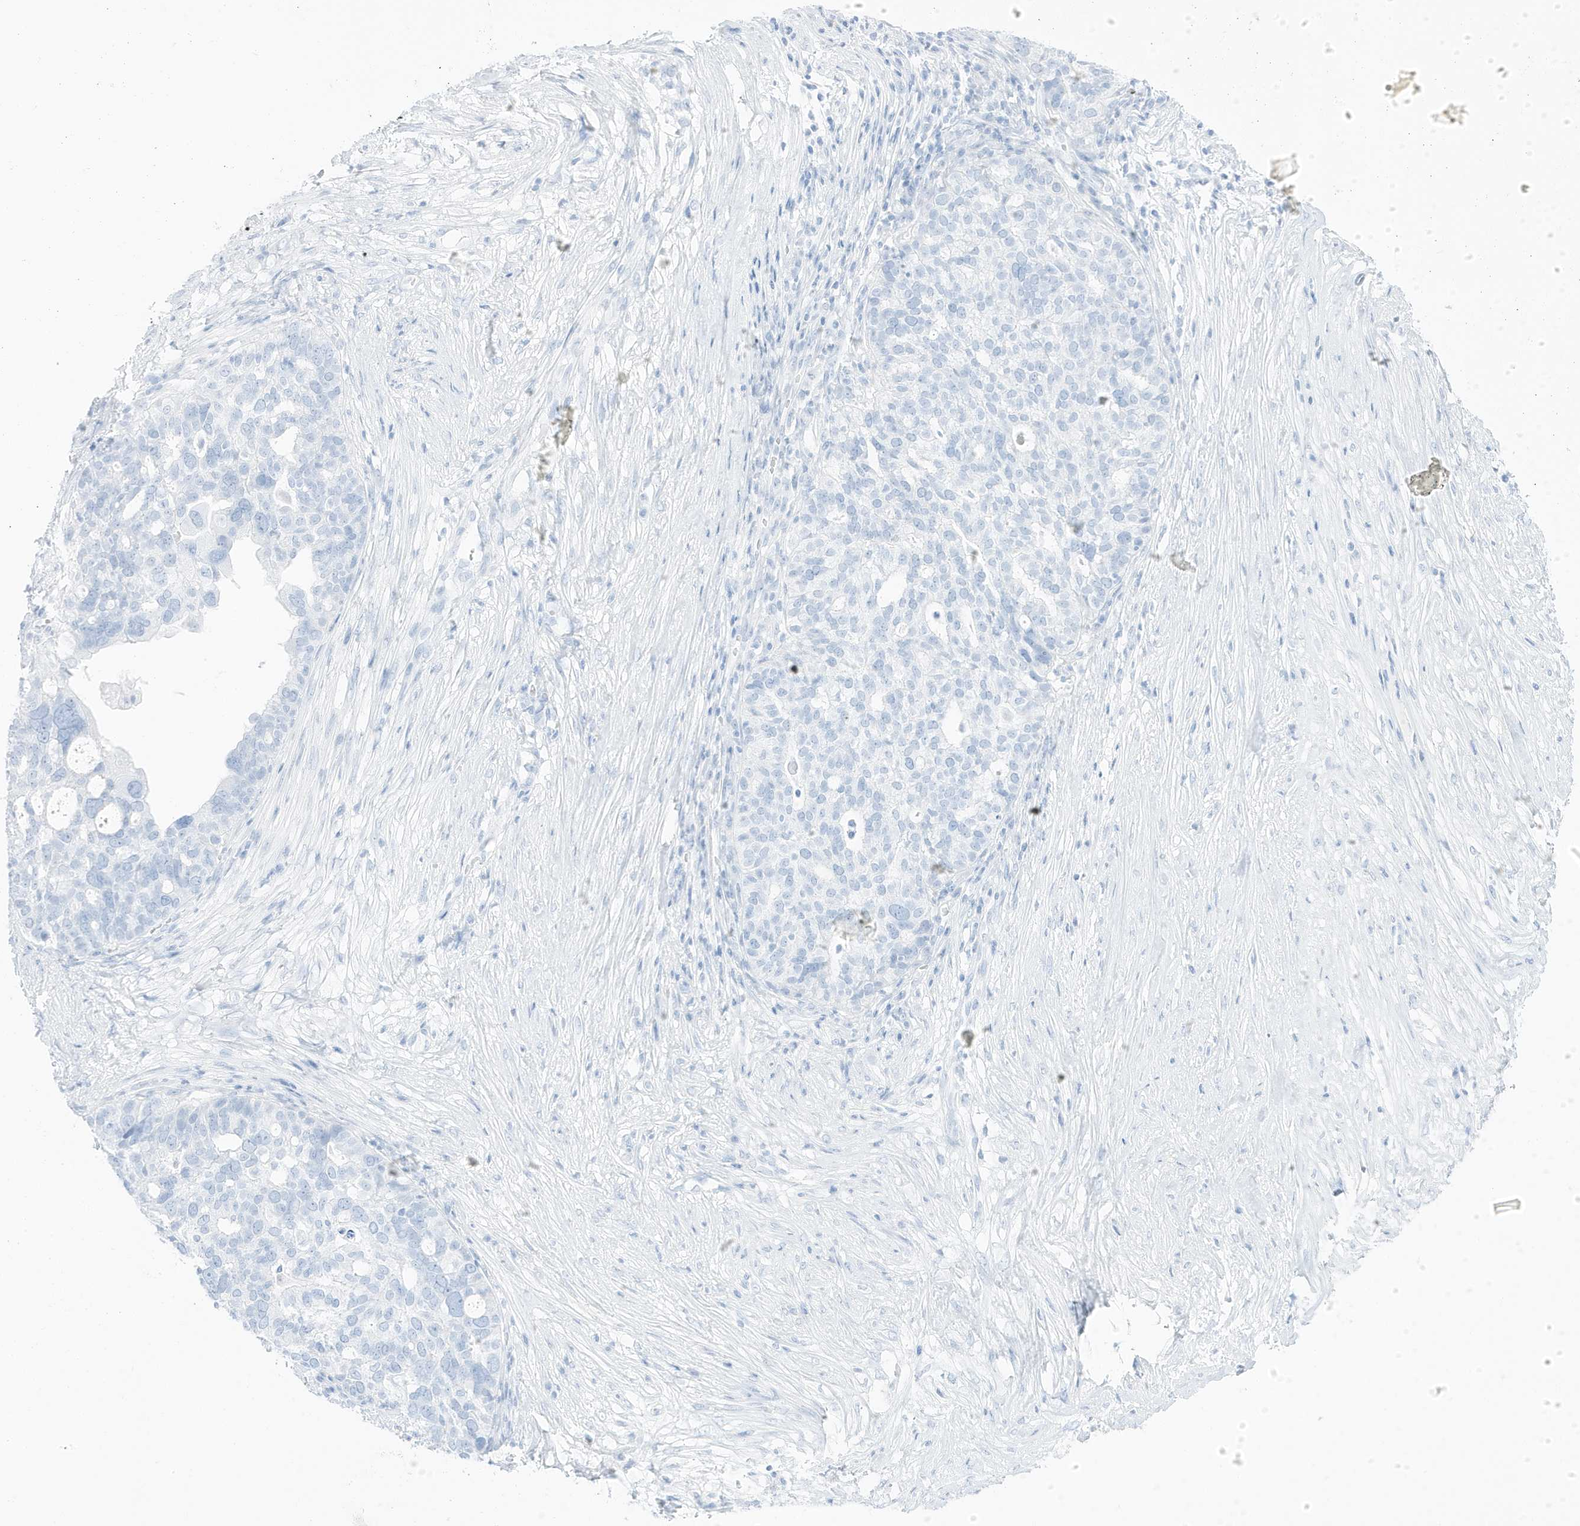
{"staining": {"intensity": "negative", "quantity": "none", "location": "none"}, "tissue": "ovarian cancer", "cell_type": "Tumor cells", "image_type": "cancer", "snomed": [{"axis": "morphology", "description": "Cystadenocarcinoma, serous, NOS"}, {"axis": "topography", "description": "Ovary"}], "caption": "There is no significant positivity in tumor cells of ovarian serous cystadenocarcinoma.", "gene": "SLC22A13", "patient": {"sex": "female", "age": 59}}